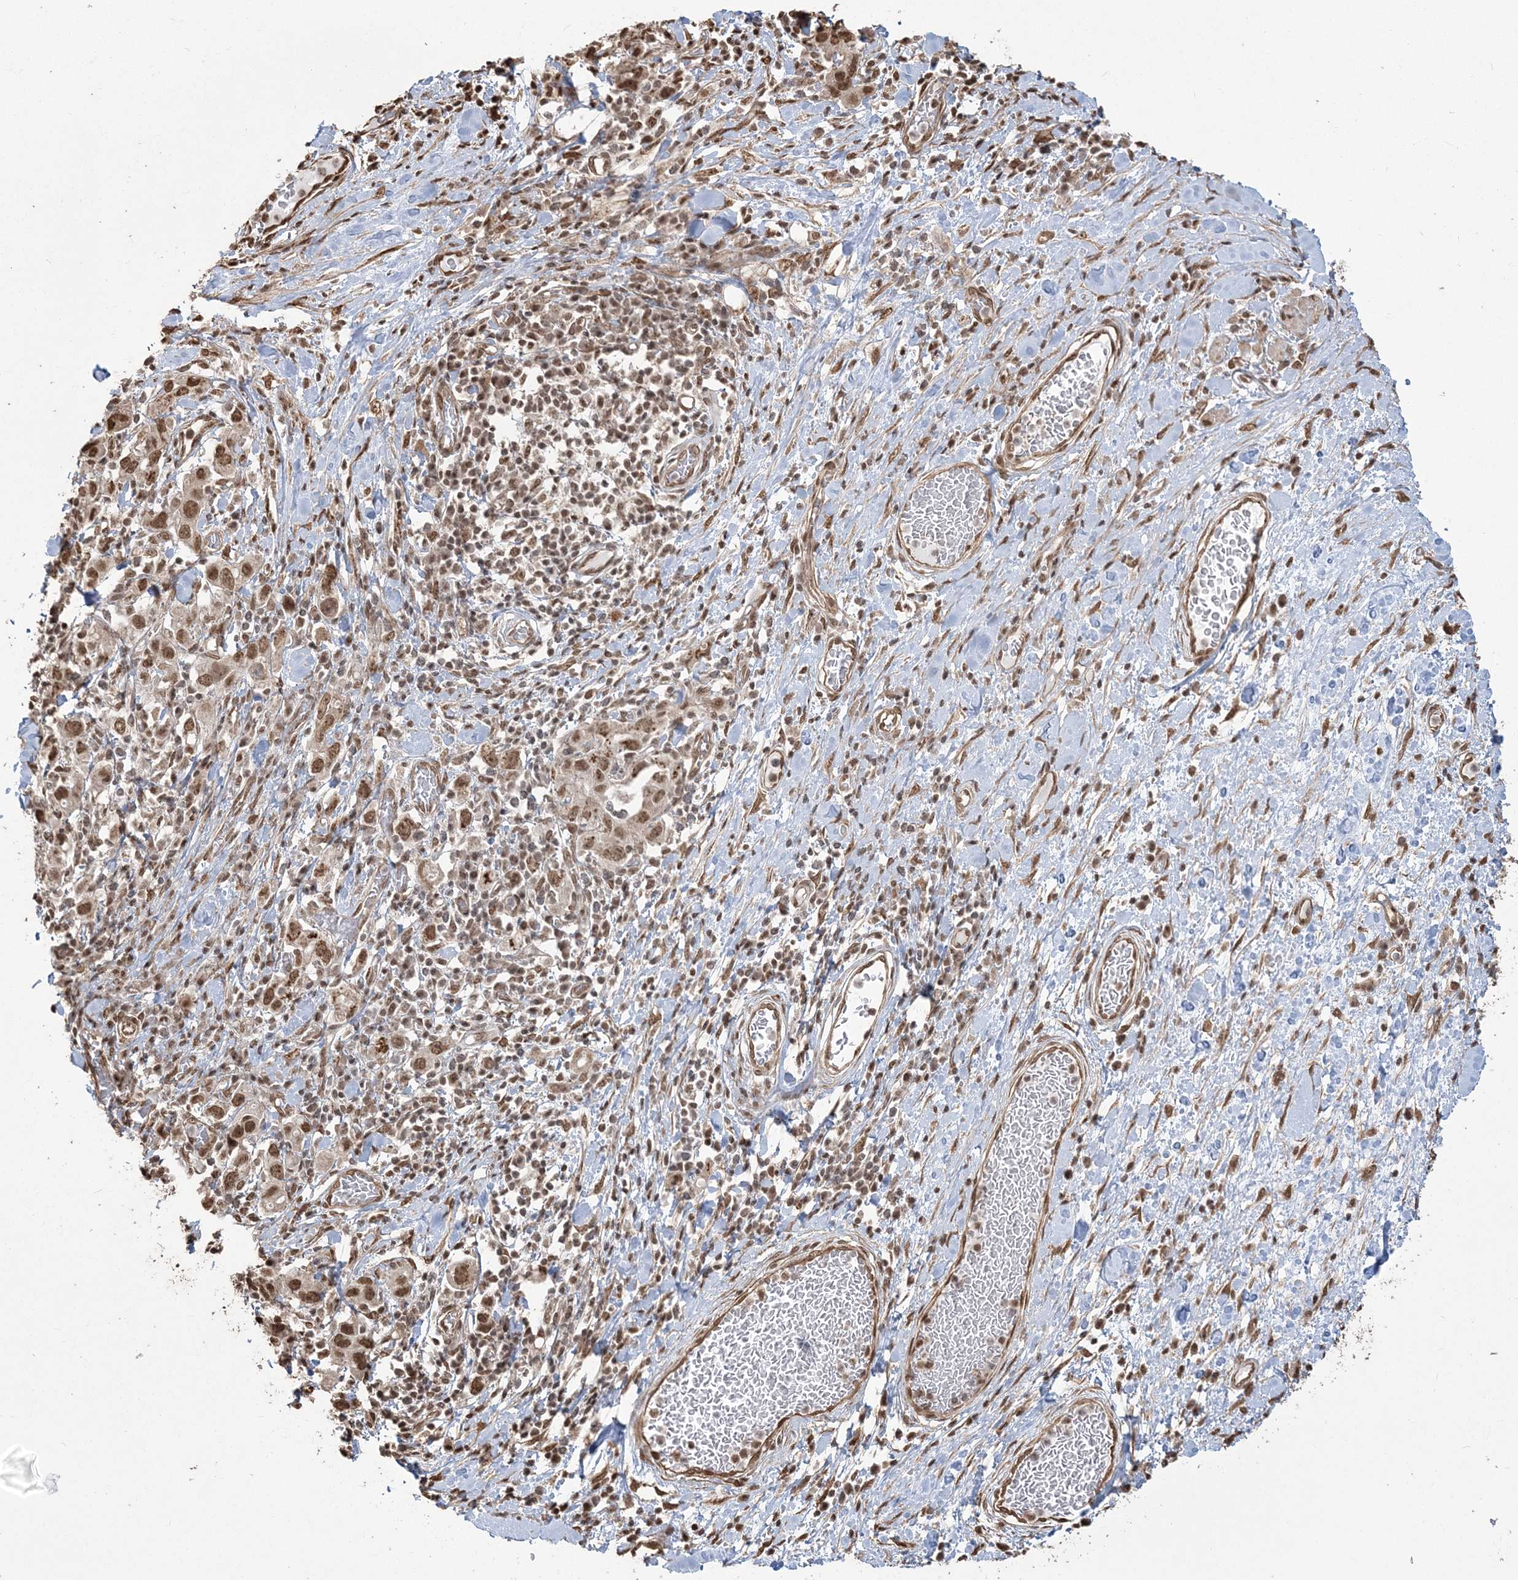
{"staining": {"intensity": "moderate", "quantity": ">75%", "location": "nuclear"}, "tissue": "stomach cancer", "cell_type": "Tumor cells", "image_type": "cancer", "snomed": [{"axis": "morphology", "description": "Adenocarcinoma, NOS"}, {"axis": "topography", "description": "Stomach, upper"}], "caption": "A brown stain labels moderate nuclear staining of a protein in stomach cancer tumor cells. The protein of interest is stained brown, and the nuclei are stained in blue (DAB (3,3'-diaminobenzidine) IHC with brightfield microscopy, high magnification).", "gene": "ZNF839", "patient": {"sex": "male", "age": 62}}